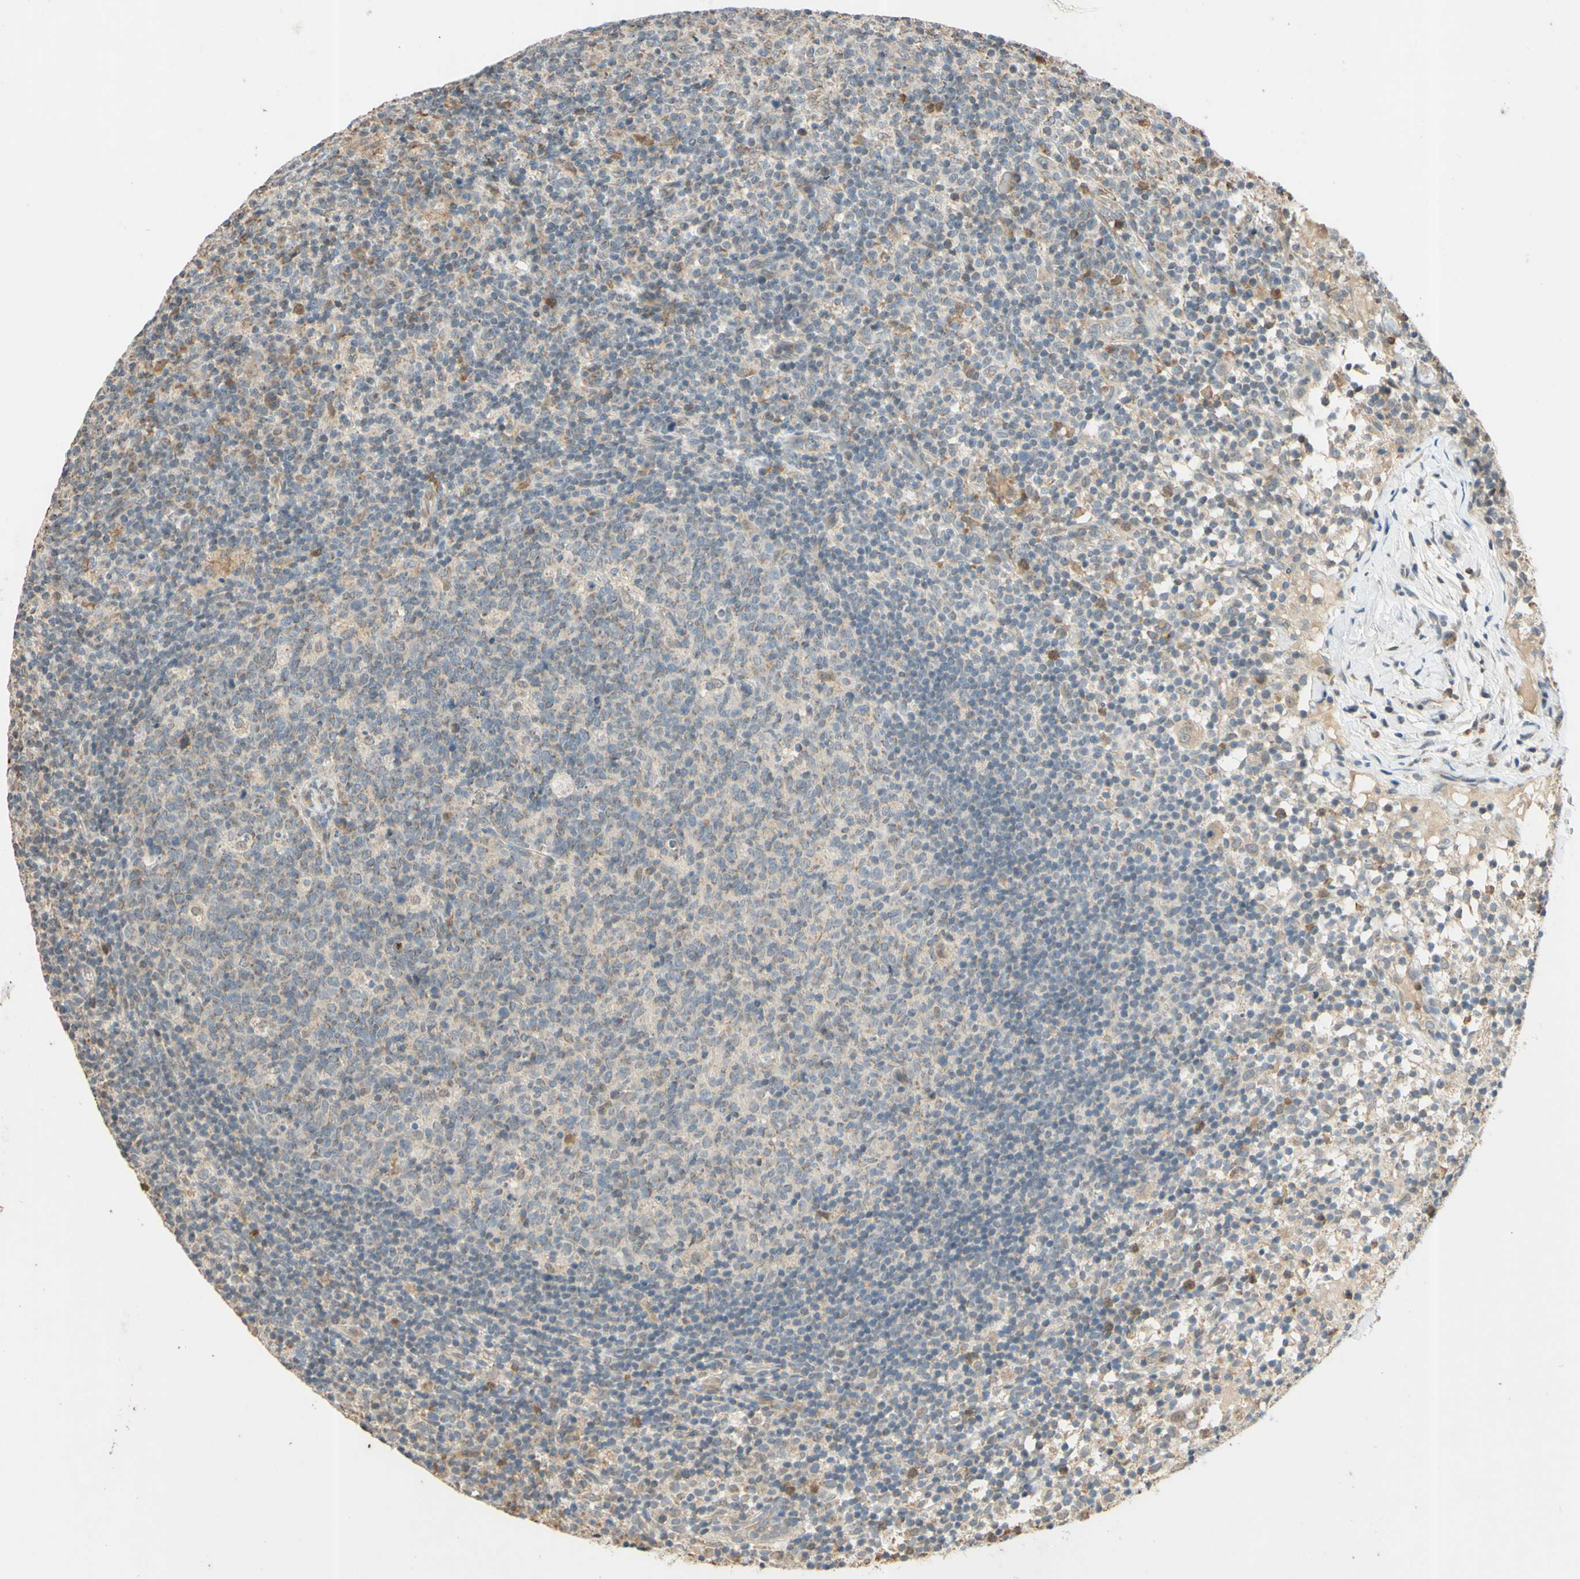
{"staining": {"intensity": "weak", "quantity": ">75%", "location": "cytoplasmic/membranous"}, "tissue": "lymph node", "cell_type": "Germinal center cells", "image_type": "normal", "snomed": [{"axis": "morphology", "description": "Normal tissue, NOS"}, {"axis": "morphology", "description": "Inflammation, NOS"}, {"axis": "topography", "description": "Lymph node"}], "caption": "Immunohistochemistry image of normal lymph node stained for a protein (brown), which reveals low levels of weak cytoplasmic/membranous staining in about >75% of germinal center cells.", "gene": "GATA1", "patient": {"sex": "male", "age": 55}}